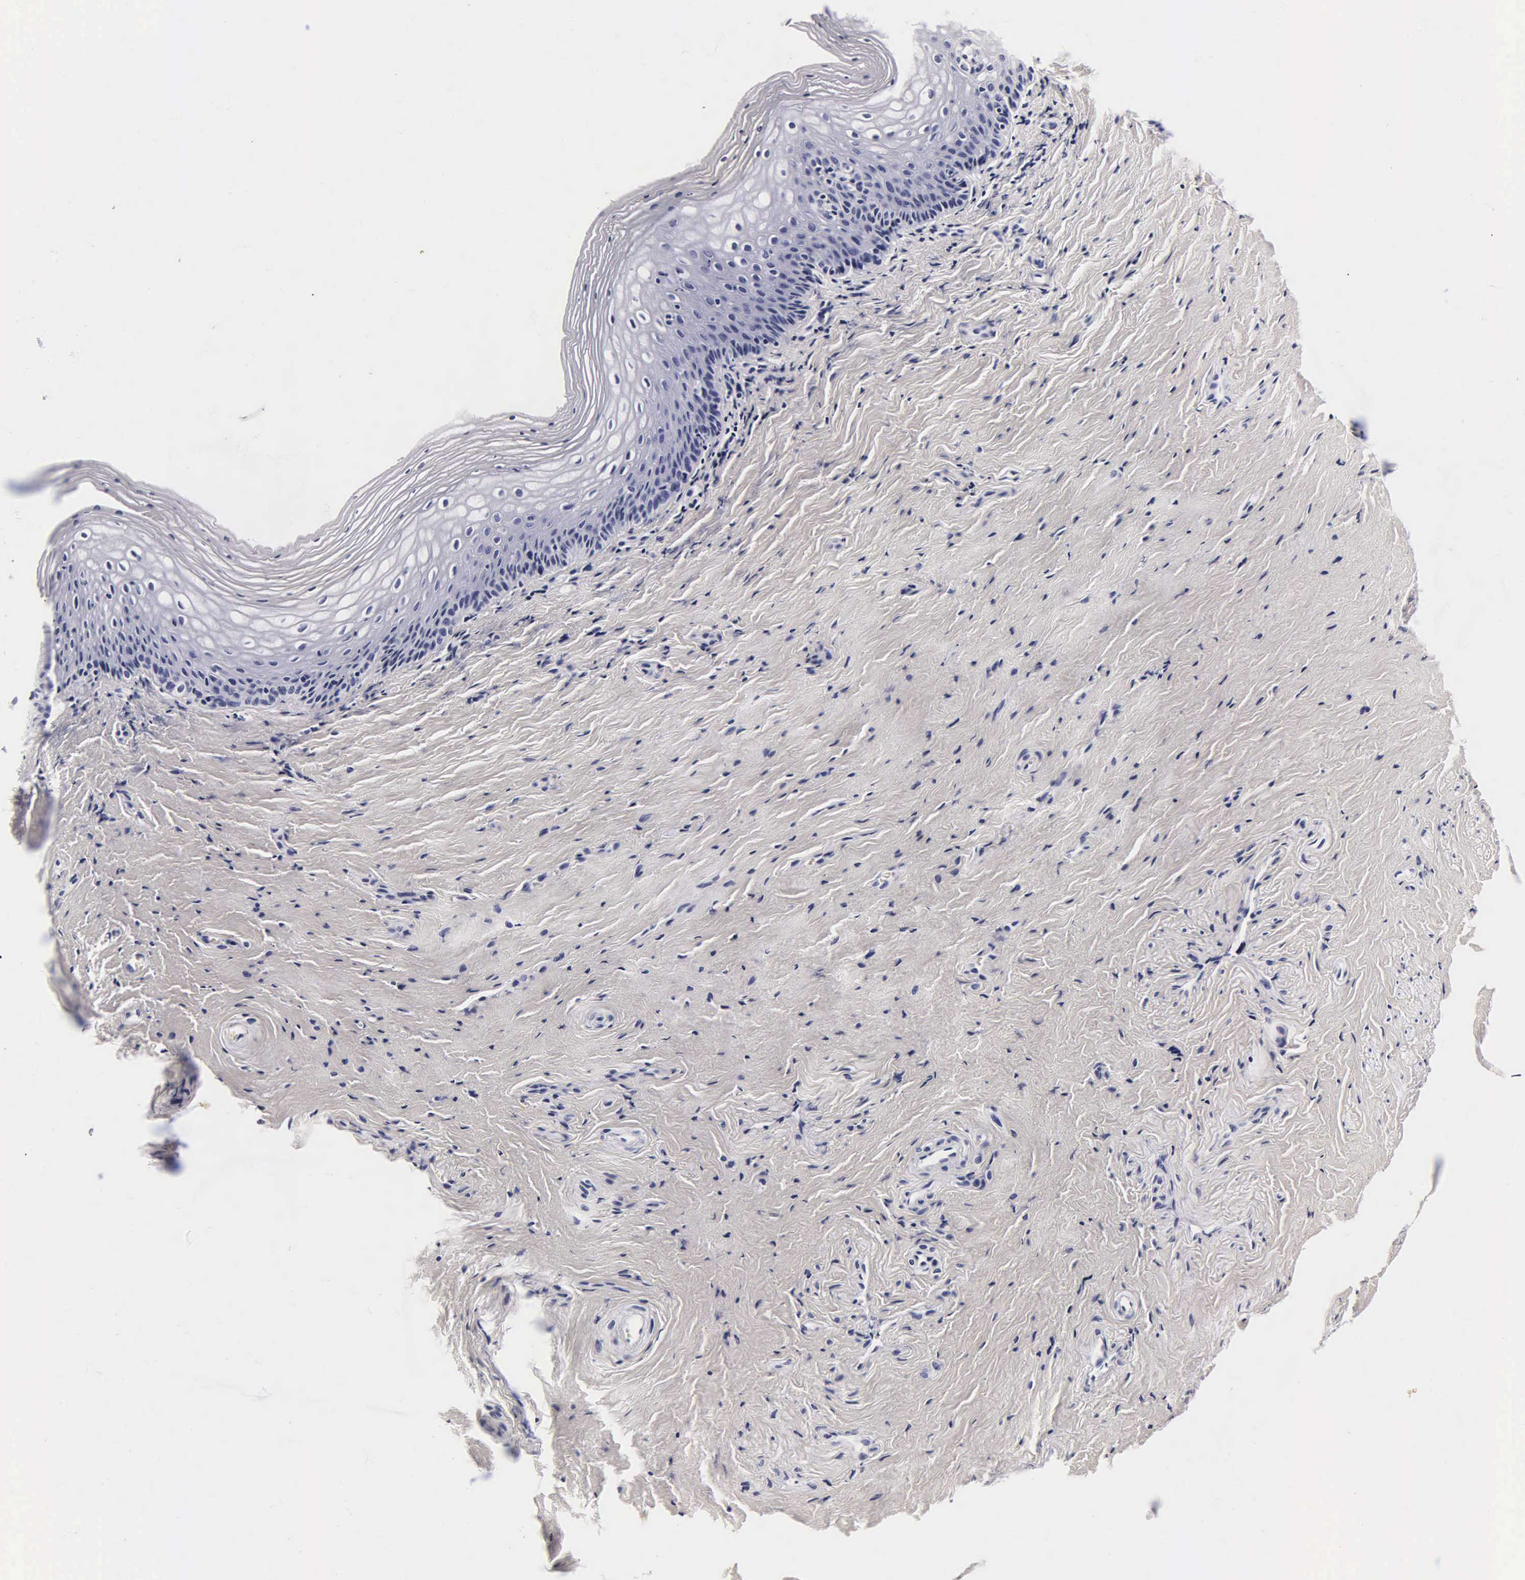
{"staining": {"intensity": "negative", "quantity": "none", "location": "none"}, "tissue": "vagina", "cell_type": "Squamous epithelial cells", "image_type": "normal", "snomed": [{"axis": "morphology", "description": "Normal tissue, NOS"}, {"axis": "topography", "description": "Vagina"}], "caption": "A high-resolution photomicrograph shows IHC staining of normal vagina, which reveals no significant staining in squamous epithelial cells. Nuclei are stained in blue.", "gene": "CGB3", "patient": {"sex": "female", "age": 46}}